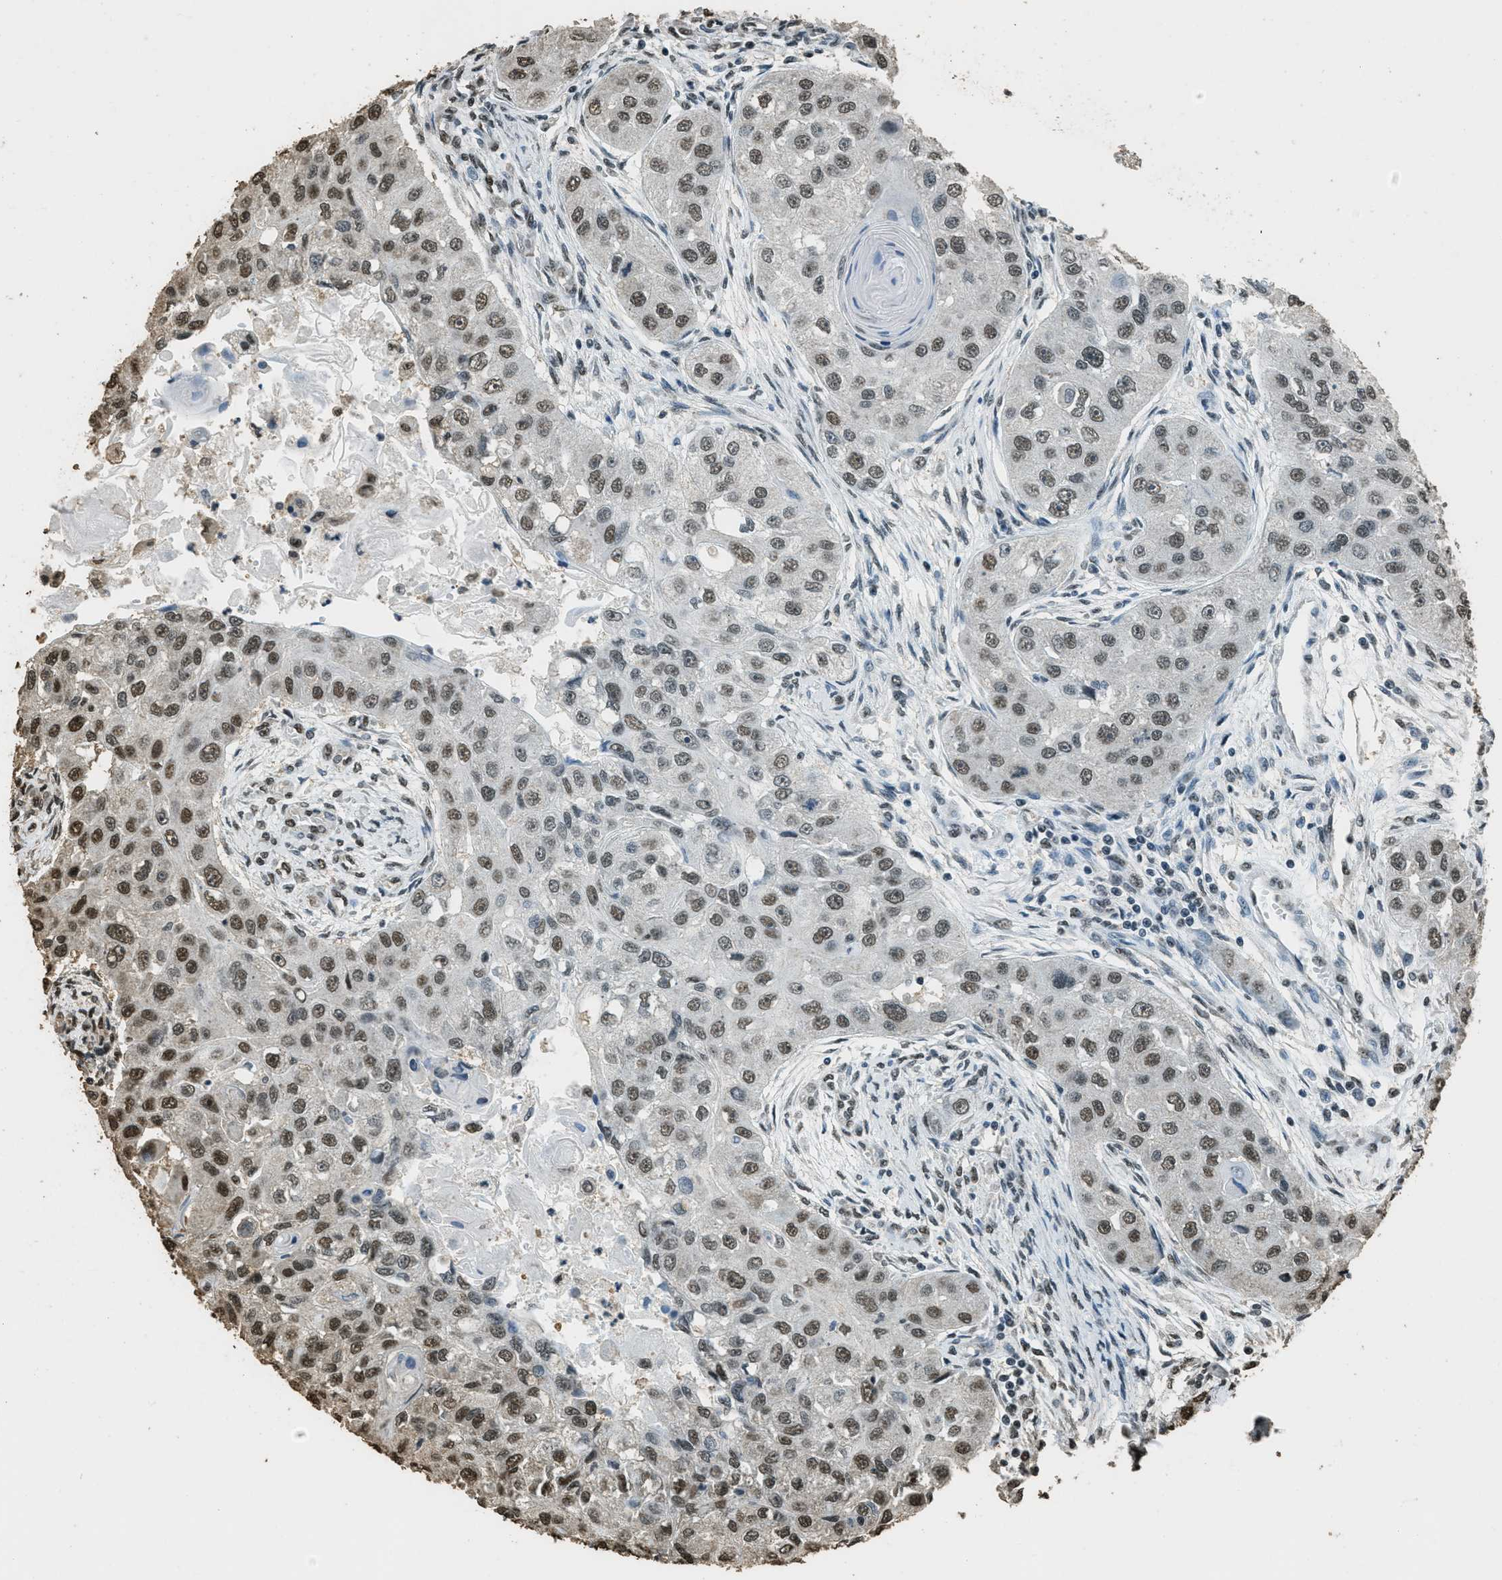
{"staining": {"intensity": "moderate", "quantity": ">75%", "location": "nuclear"}, "tissue": "head and neck cancer", "cell_type": "Tumor cells", "image_type": "cancer", "snomed": [{"axis": "morphology", "description": "Normal tissue, NOS"}, {"axis": "morphology", "description": "Squamous cell carcinoma, NOS"}, {"axis": "topography", "description": "Skeletal muscle"}, {"axis": "topography", "description": "Head-Neck"}], "caption": "High-magnification brightfield microscopy of head and neck squamous cell carcinoma stained with DAB (3,3'-diaminobenzidine) (brown) and counterstained with hematoxylin (blue). tumor cells exhibit moderate nuclear positivity is seen in about>75% of cells.", "gene": "MYB", "patient": {"sex": "male", "age": 51}}